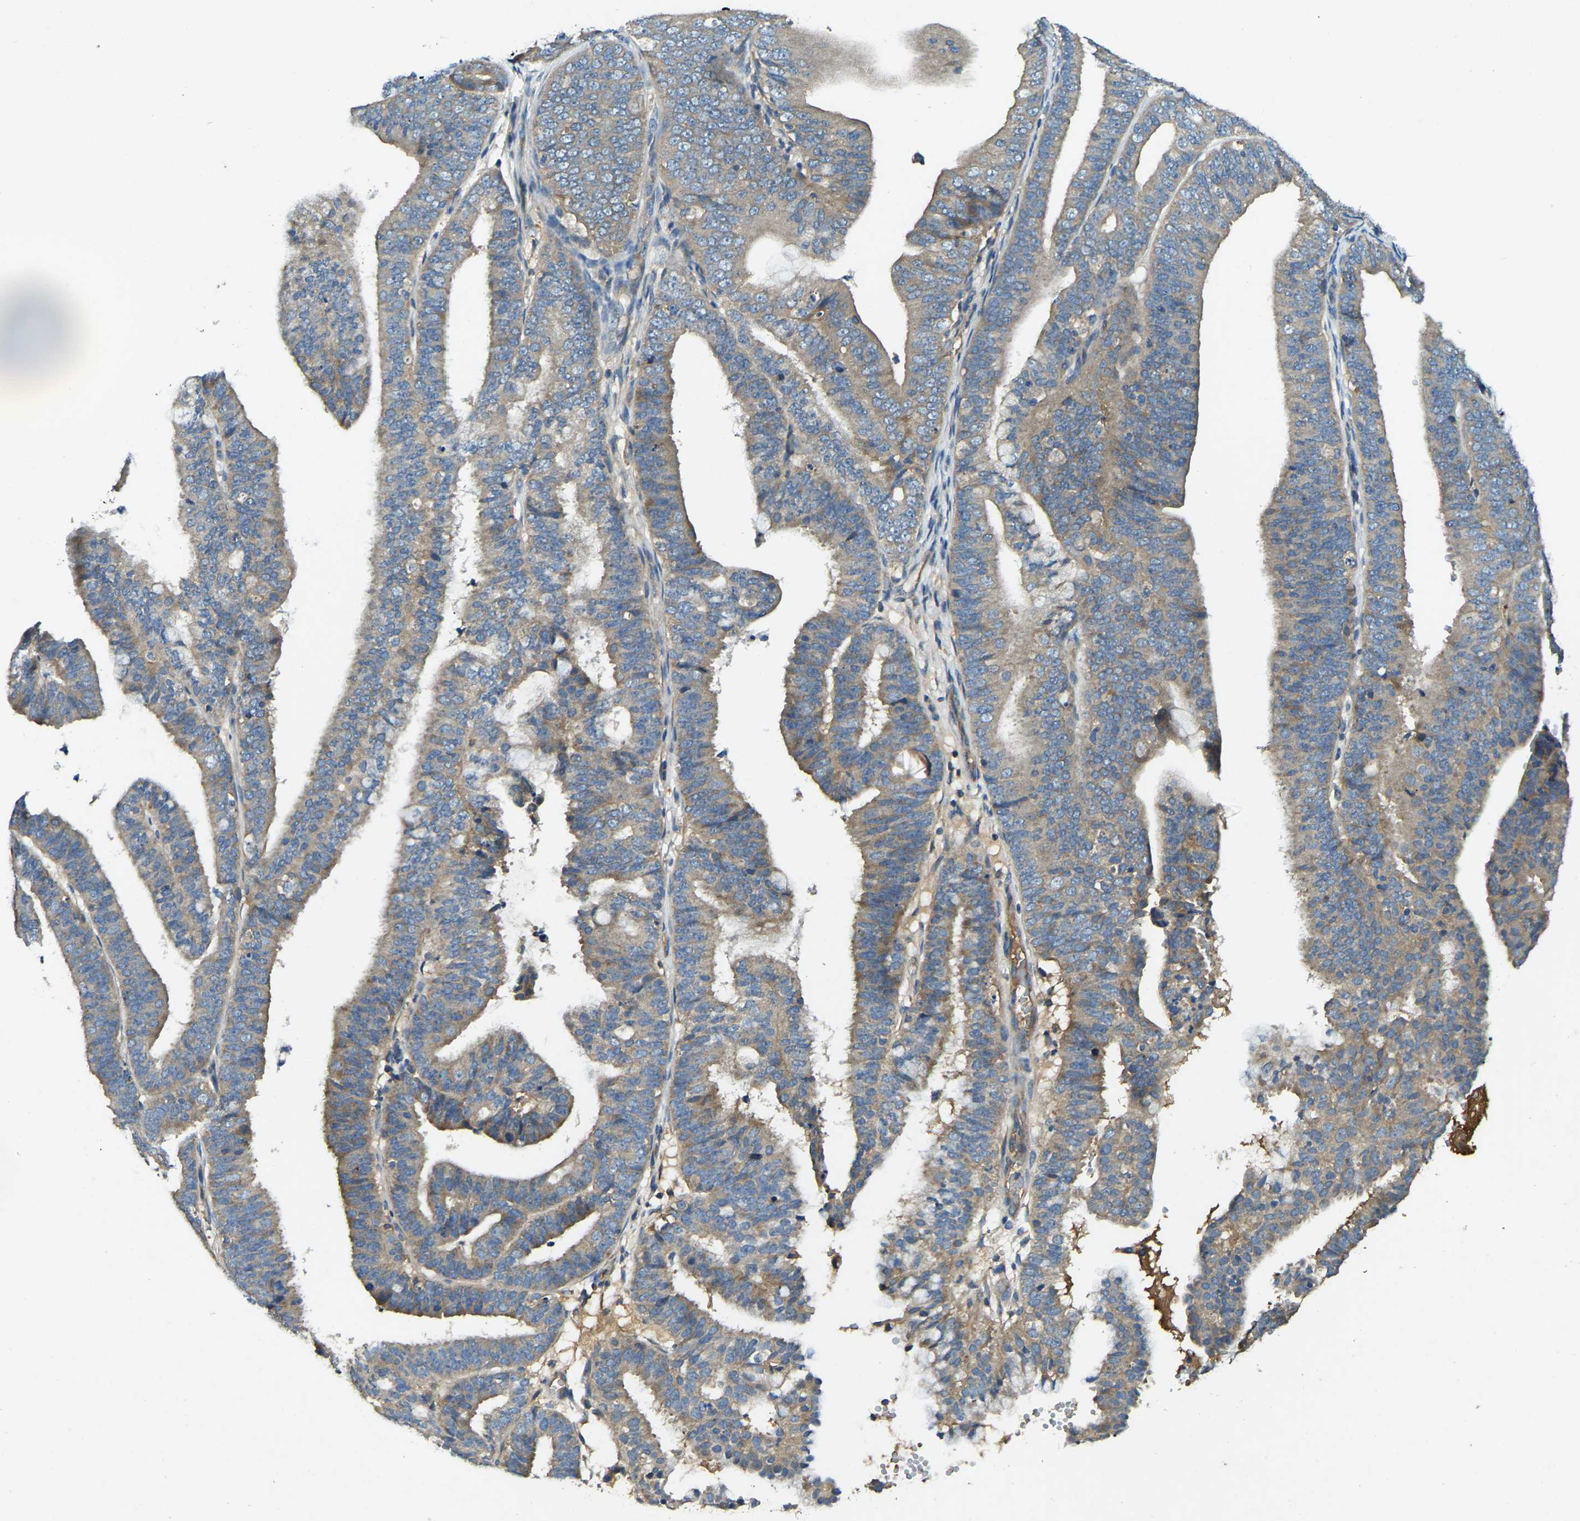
{"staining": {"intensity": "weak", "quantity": "25%-75%", "location": "cytoplasmic/membranous"}, "tissue": "endometrial cancer", "cell_type": "Tumor cells", "image_type": "cancer", "snomed": [{"axis": "morphology", "description": "Adenocarcinoma, NOS"}, {"axis": "topography", "description": "Endometrium"}], "caption": "The image shows immunohistochemical staining of endometrial cancer (adenocarcinoma). There is weak cytoplasmic/membranous positivity is identified in approximately 25%-75% of tumor cells. (Brightfield microscopy of DAB IHC at high magnification).", "gene": "ATP8B1", "patient": {"sex": "female", "age": 63}}